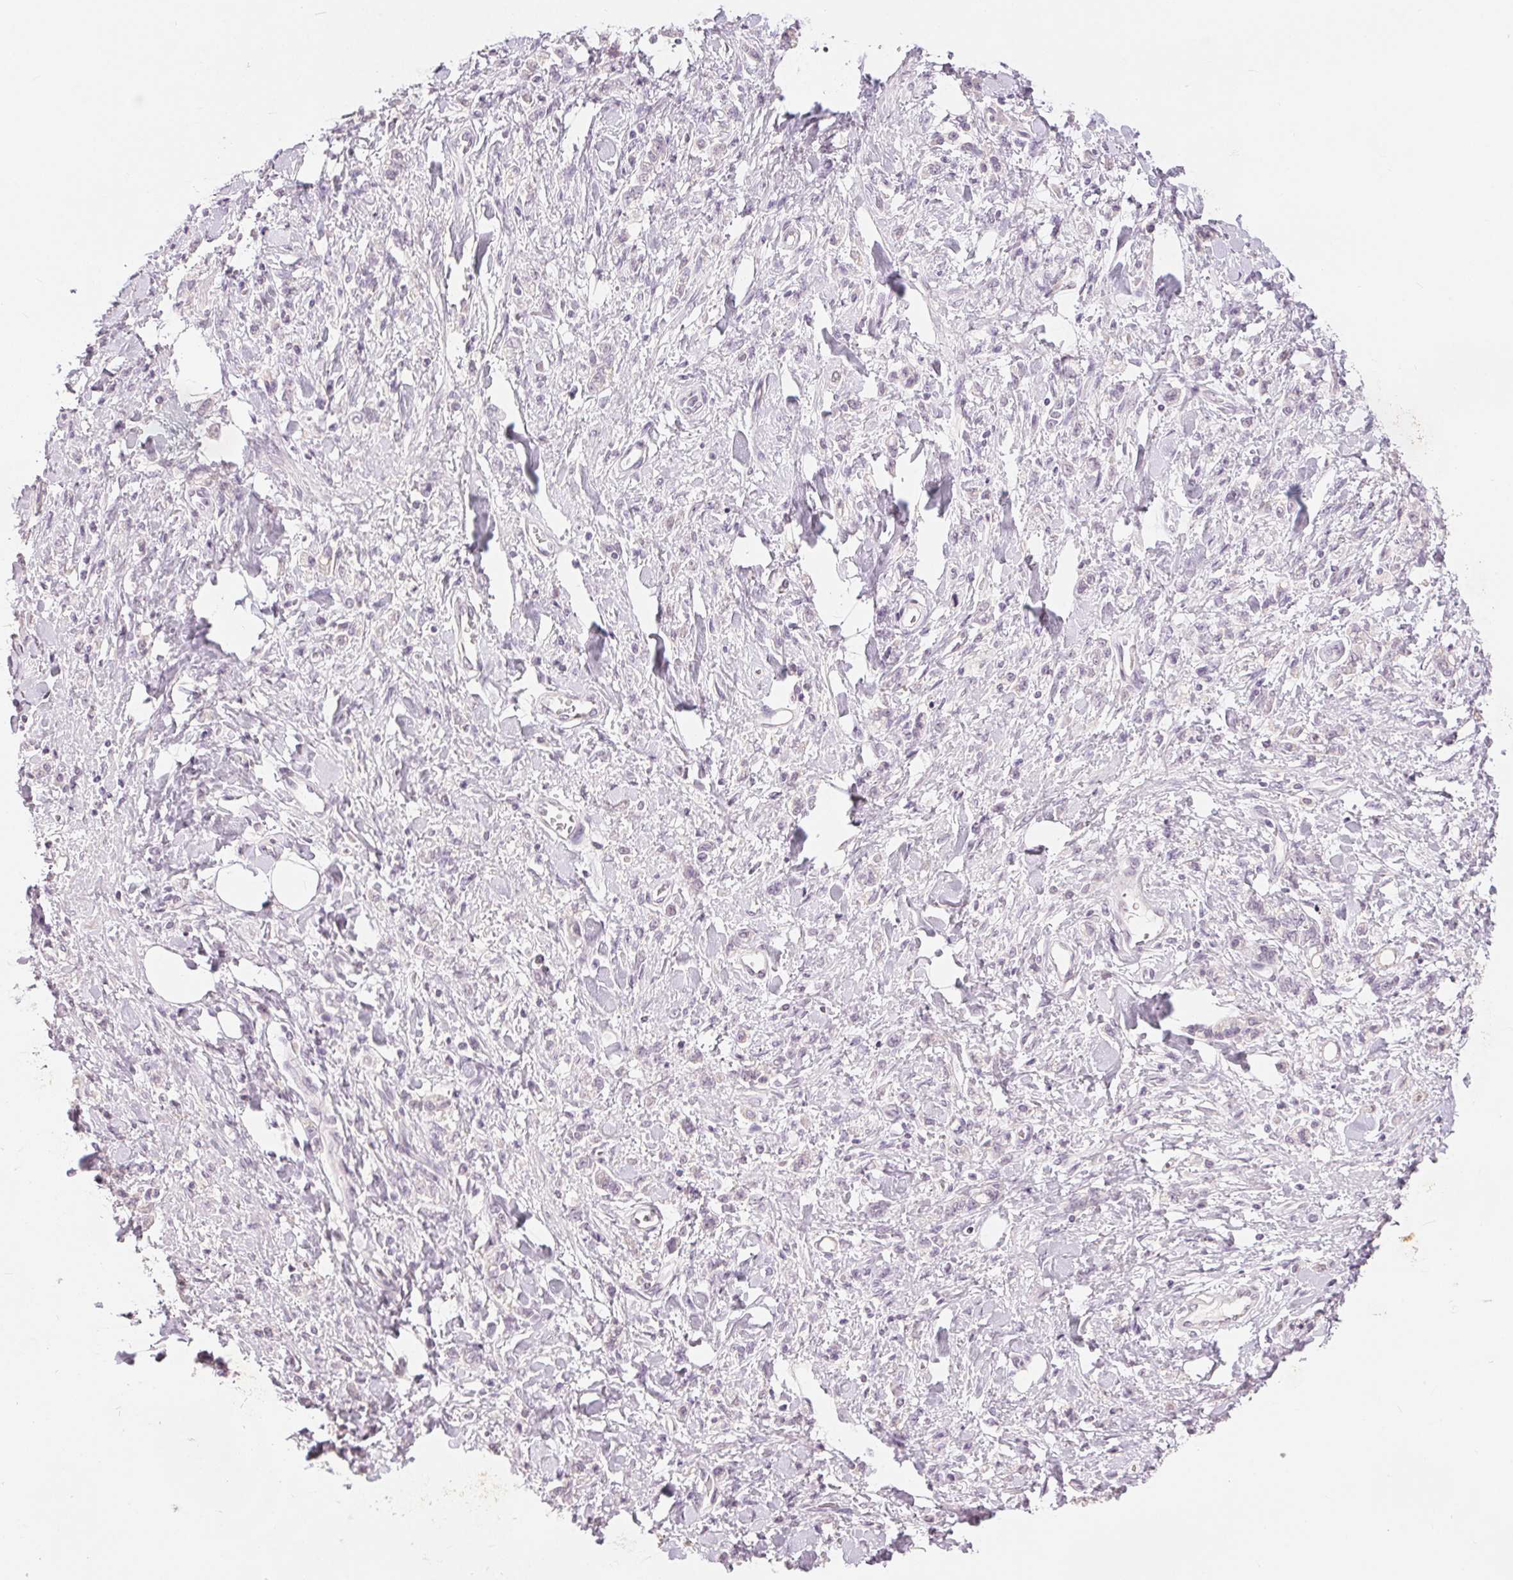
{"staining": {"intensity": "negative", "quantity": "none", "location": "none"}, "tissue": "stomach cancer", "cell_type": "Tumor cells", "image_type": "cancer", "snomed": [{"axis": "morphology", "description": "Adenocarcinoma, NOS"}, {"axis": "topography", "description": "Stomach"}], "caption": "An immunohistochemistry (IHC) image of stomach adenocarcinoma is shown. There is no staining in tumor cells of stomach adenocarcinoma.", "gene": "SLC27A5", "patient": {"sex": "male", "age": 77}}